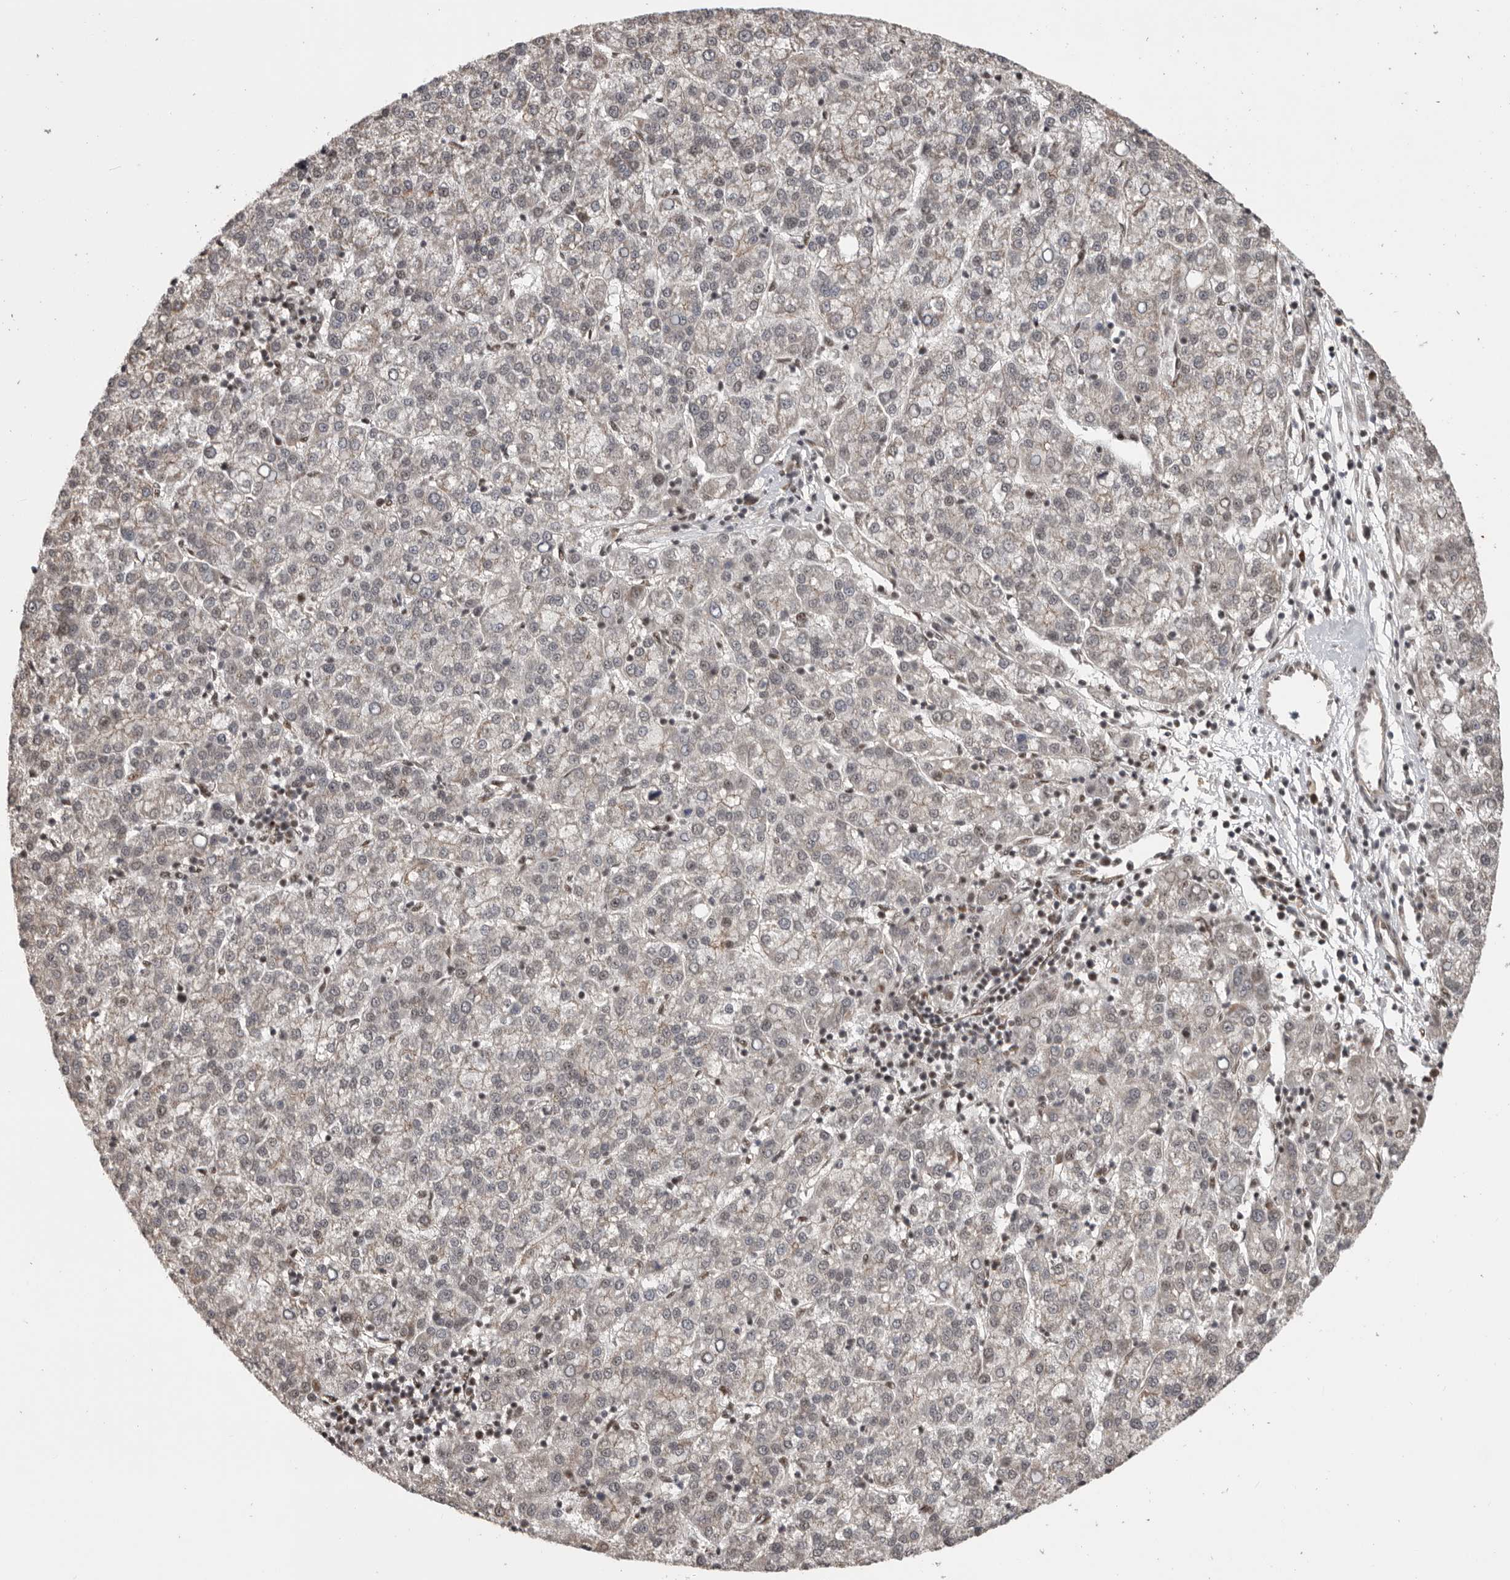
{"staining": {"intensity": "weak", "quantity": "25%-75%", "location": "nuclear"}, "tissue": "liver cancer", "cell_type": "Tumor cells", "image_type": "cancer", "snomed": [{"axis": "morphology", "description": "Carcinoma, Hepatocellular, NOS"}, {"axis": "topography", "description": "Liver"}], "caption": "Brown immunohistochemical staining in human liver hepatocellular carcinoma demonstrates weak nuclear expression in approximately 25%-75% of tumor cells.", "gene": "CBLL1", "patient": {"sex": "female", "age": 58}}